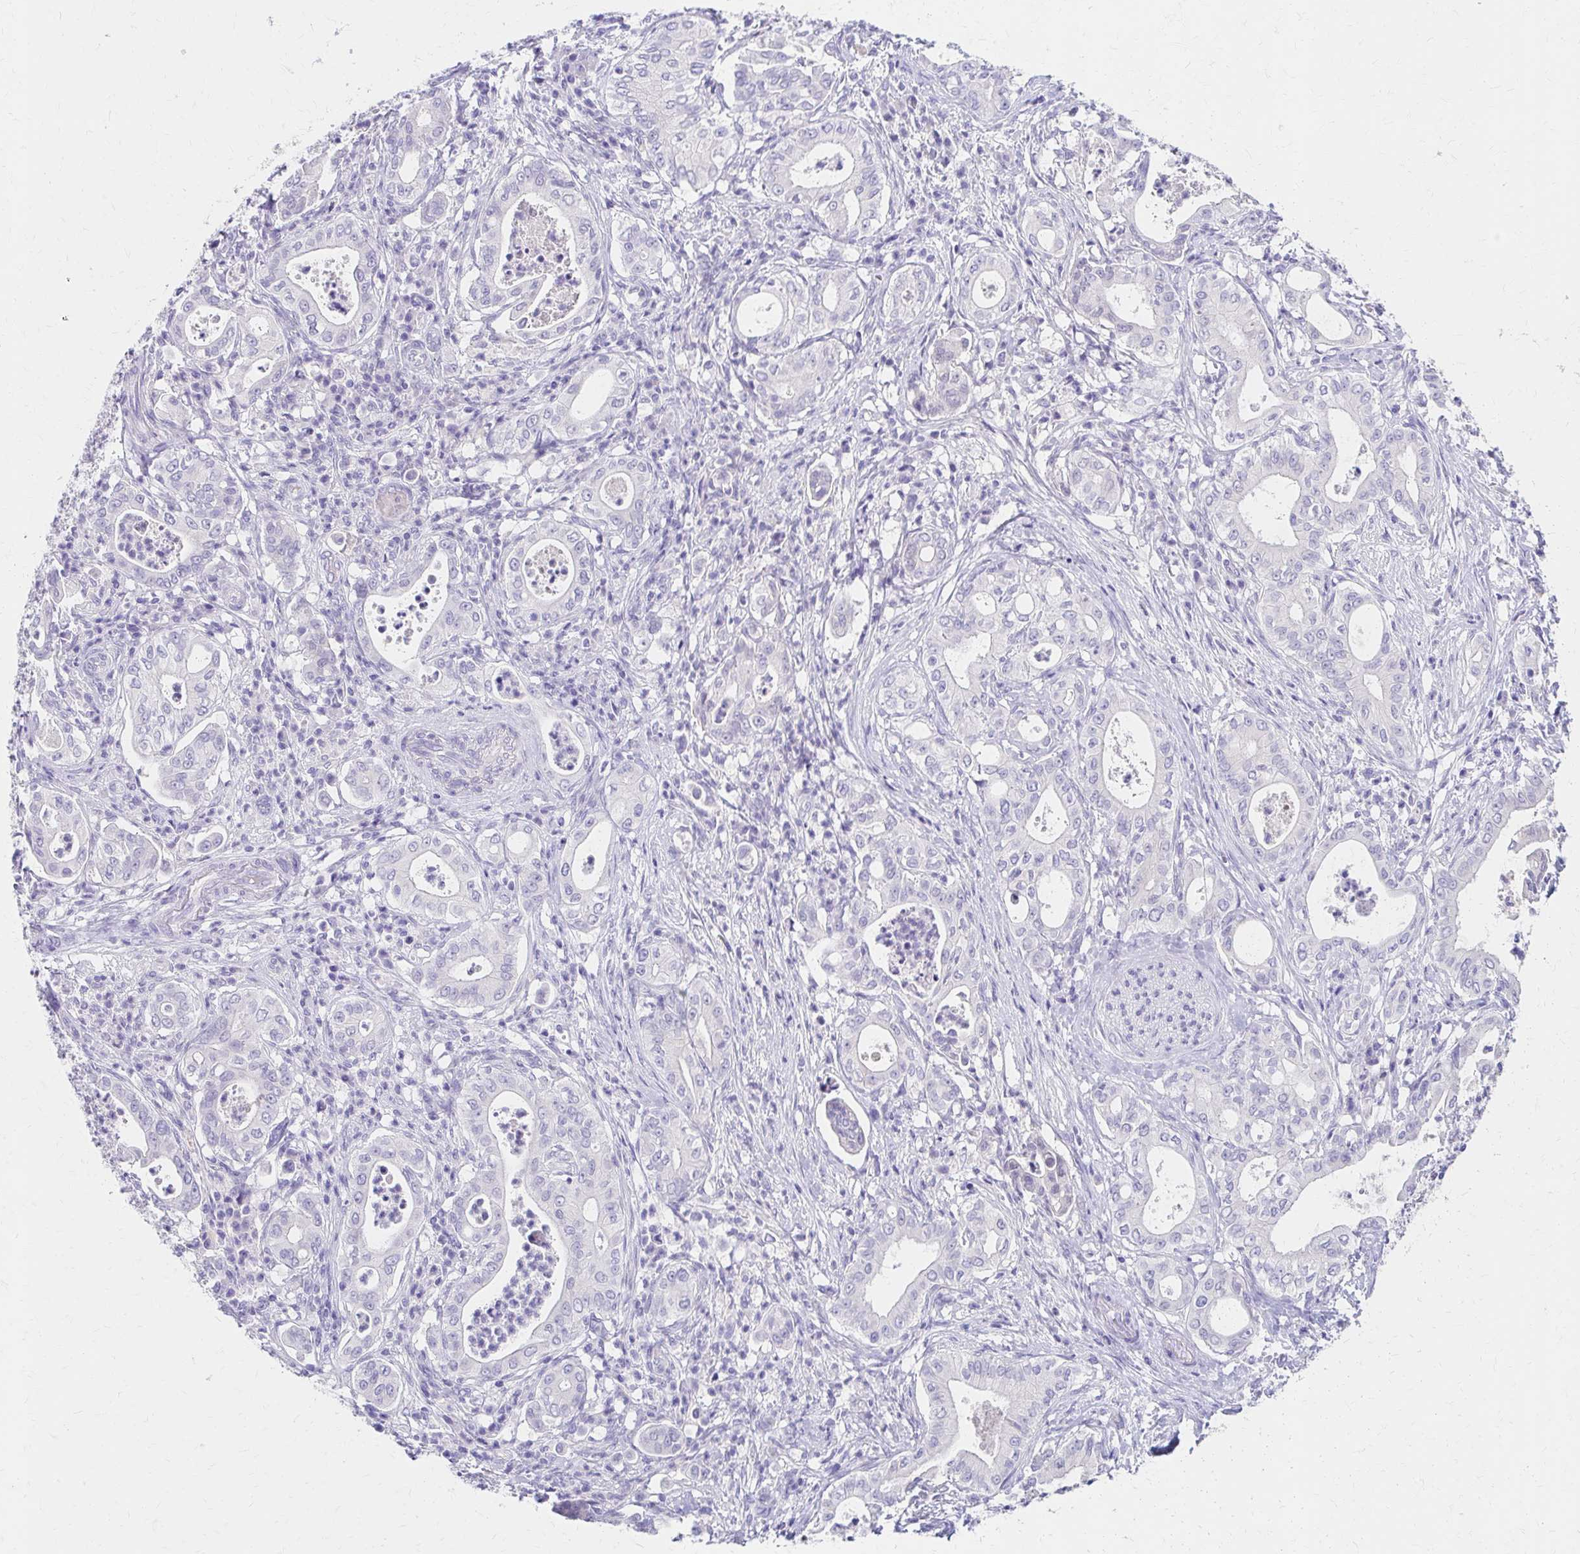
{"staining": {"intensity": "negative", "quantity": "none", "location": "none"}, "tissue": "pancreatic cancer", "cell_type": "Tumor cells", "image_type": "cancer", "snomed": [{"axis": "morphology", "description": "Adenocarcinoma, NOS"}, {"axis": "topography", "description": "Pancreas"}], "caption": "There is no significant staining in tumor cells of adenocarcinoma (pancreatic).", "gene": "AZGP1", "patient": {"sex": "male", "age": 71}}